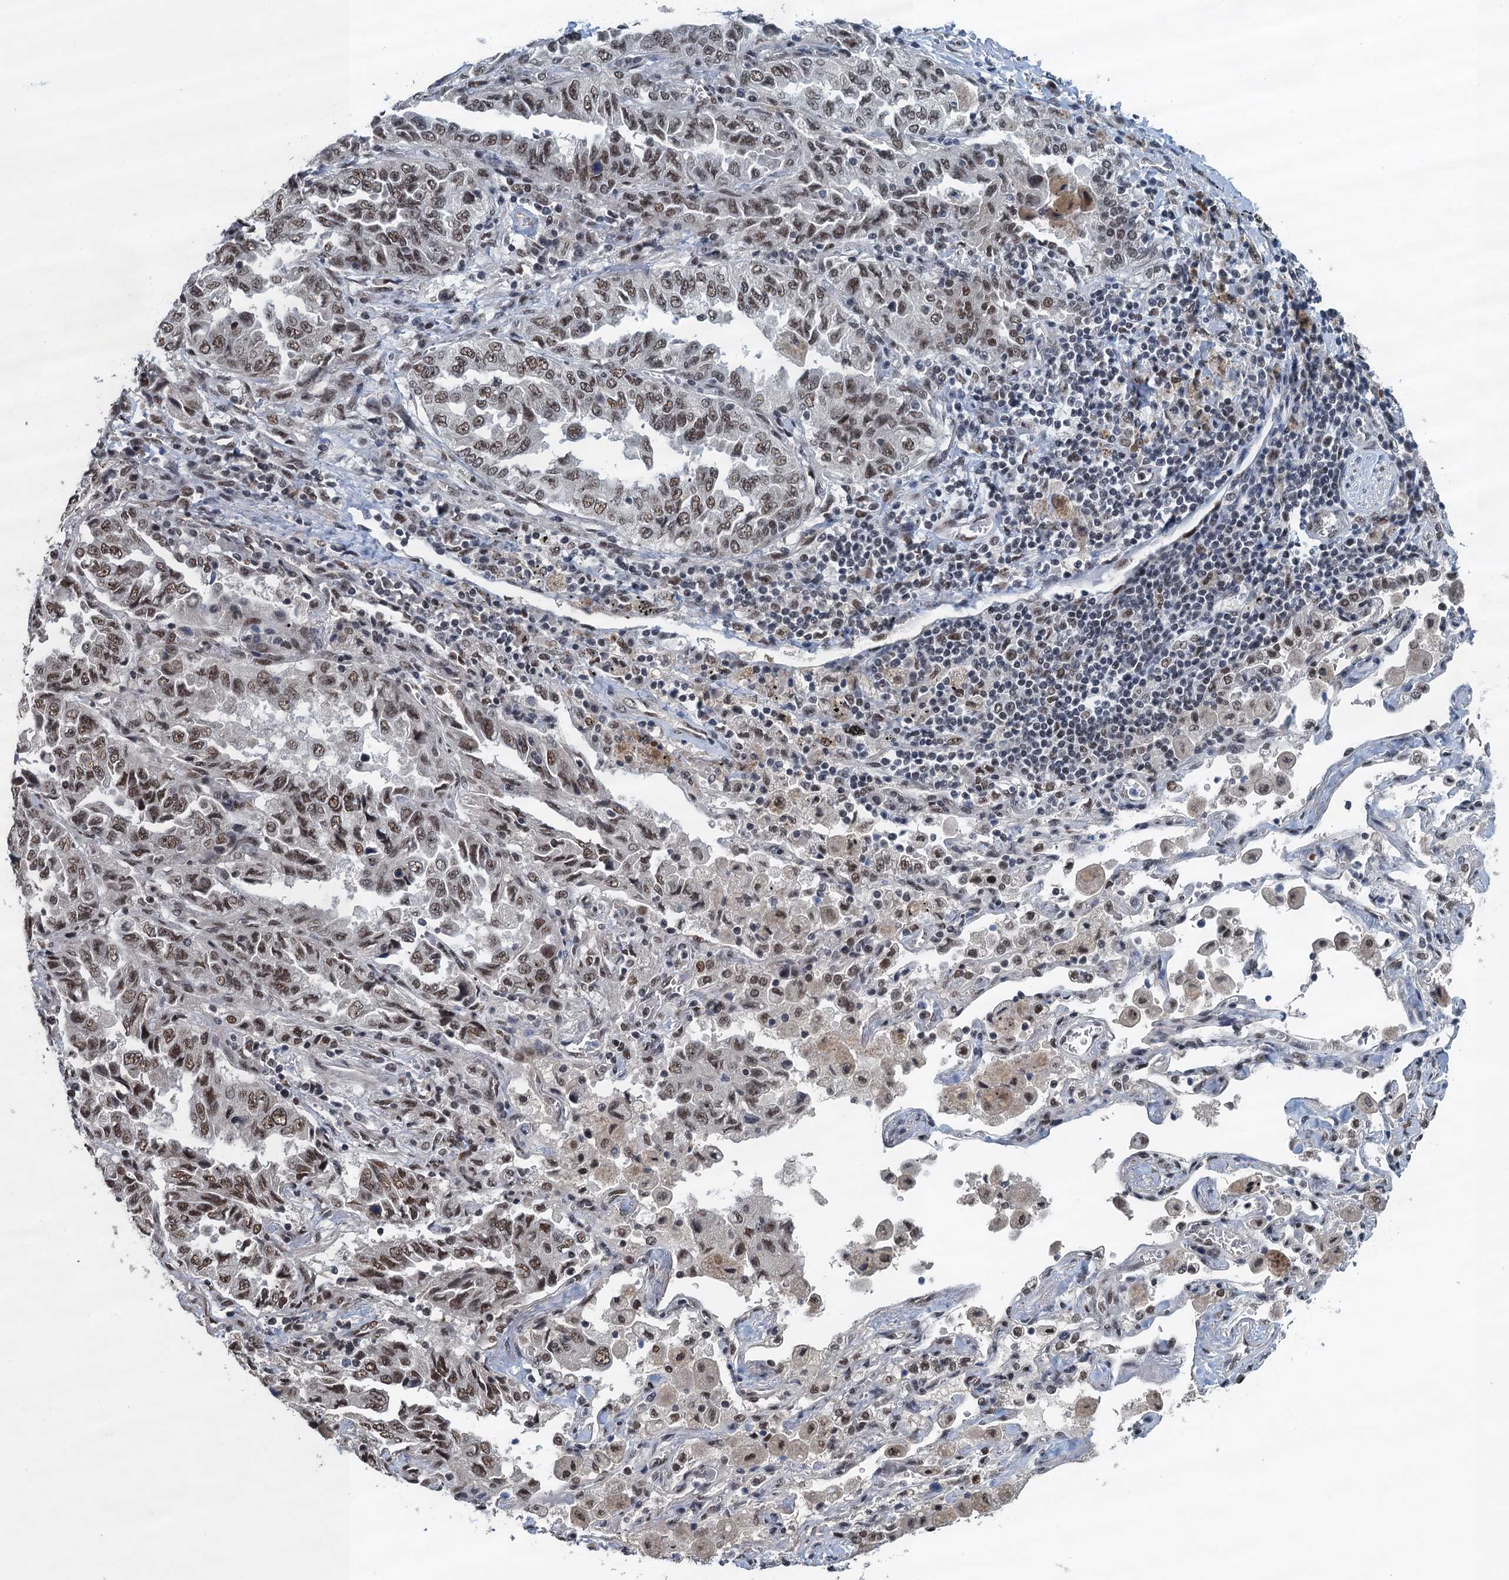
{"staining": {"intensity": "moderate", "quantity": ">75%", "location": "nuclear"}, "tissue": "lung cancer", "cell_type": "Tumor cells", "image_type": "cancer", "snomed": [{"axis": "morphology", "description": "Adenocarcinoma, NOS"}, {"axis": "topography", "description": "Lung"}], "caption": "Tumor cells reveal moderate nuclear staining in about >75% of cells in lung cancer.", "gene": "MTA3", "patient": {"sex": "female", "age": 51}}